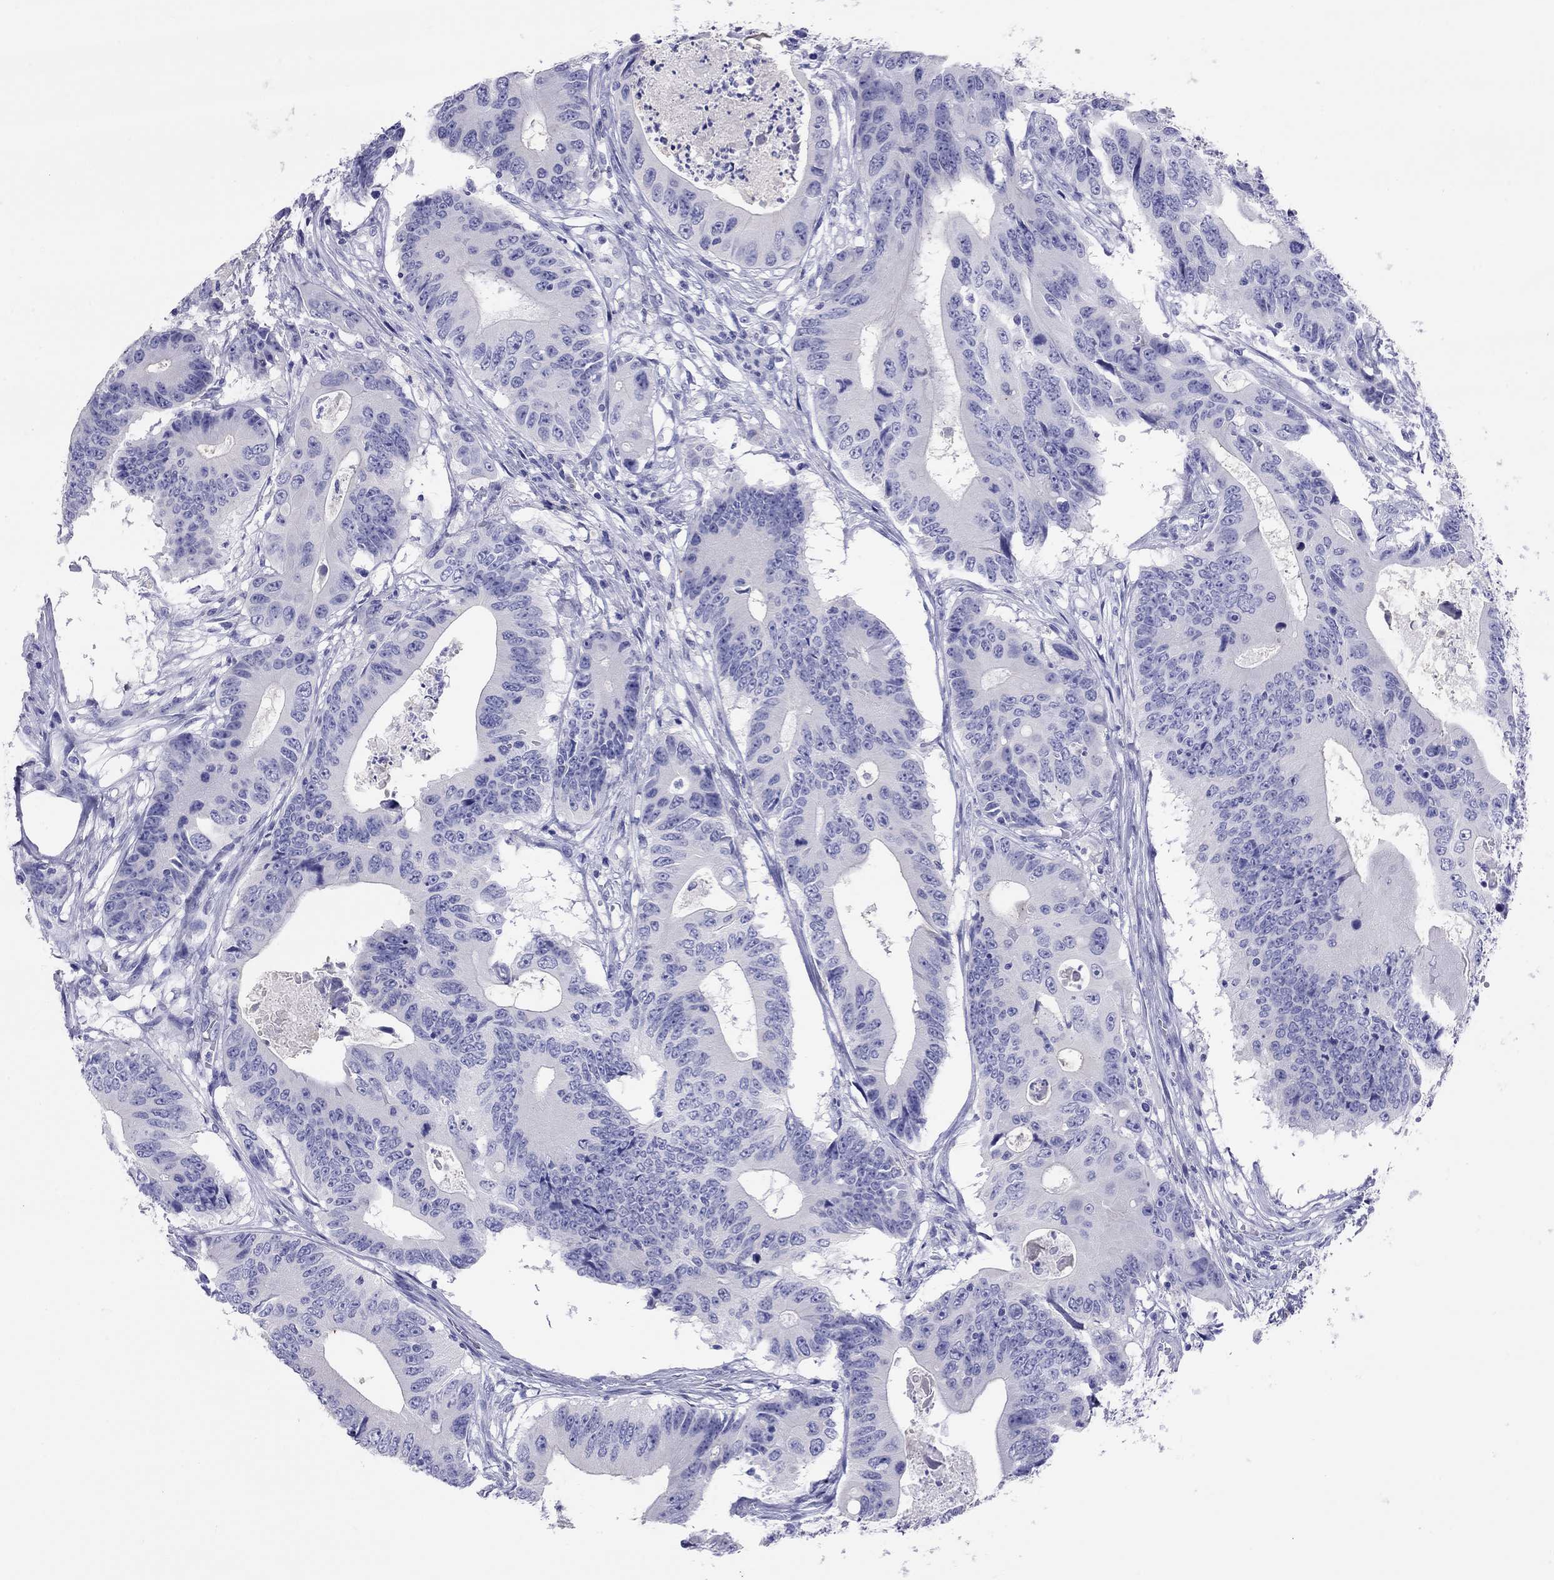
{"staining": {"intensity": "negative", "quantity": "none", "location": "none"}, "tissue": "colorectal cancer", "cell_type": "Tumor cells", "image_type": "cancer", "snomed": [{"axis": "morphology", "description": "Adenocarcinoma, NOS"}, {"axis": "topography", "description": "Colon"}], "caption": "DAB (3,3'-diaminobenzidine) immunohistochemical staining of human colorectal cancer shows no significant expression in tumor cells.", "gene": "HLA-DQB2", "patient": {"sex": "female", "age": 90}}